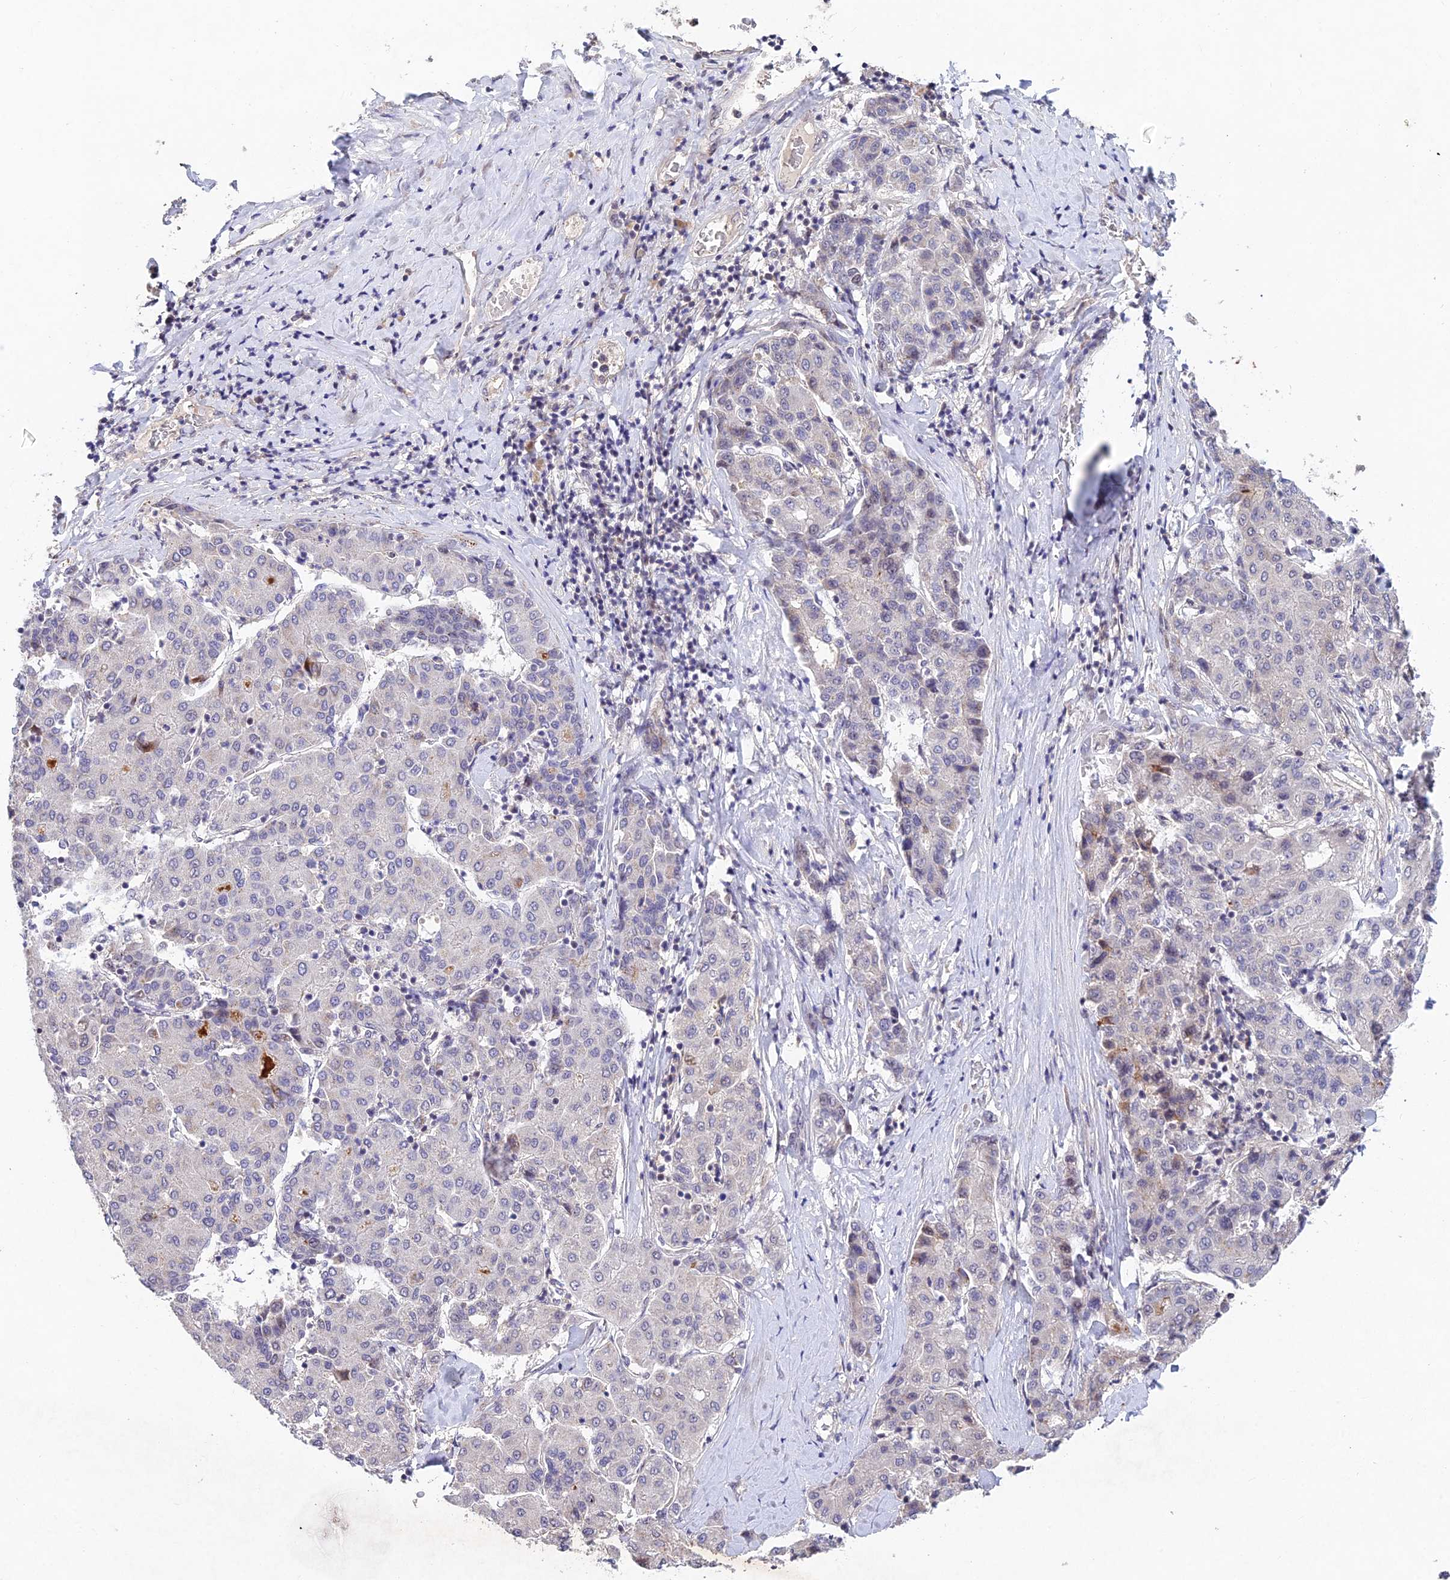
{"staining": {"intensity": "negative", "quantity": "none", "location": "none"}, "tissue": "liver cancer", "cell_type": "Tumor cells", "image_type": "cancer", "snomed": [{"axis": "morphology", "description": "Carcinoma, Hepatocellular, NOS"}, {"axis": "topography", "description": "Liver"}], "caption": "Histopathology image shows no significant protein staining in tumor cells of liver cancer (hepatocellular carcinoma).", "gene": "RAVER1", "patient": {"sex": "male", "age": 65}}